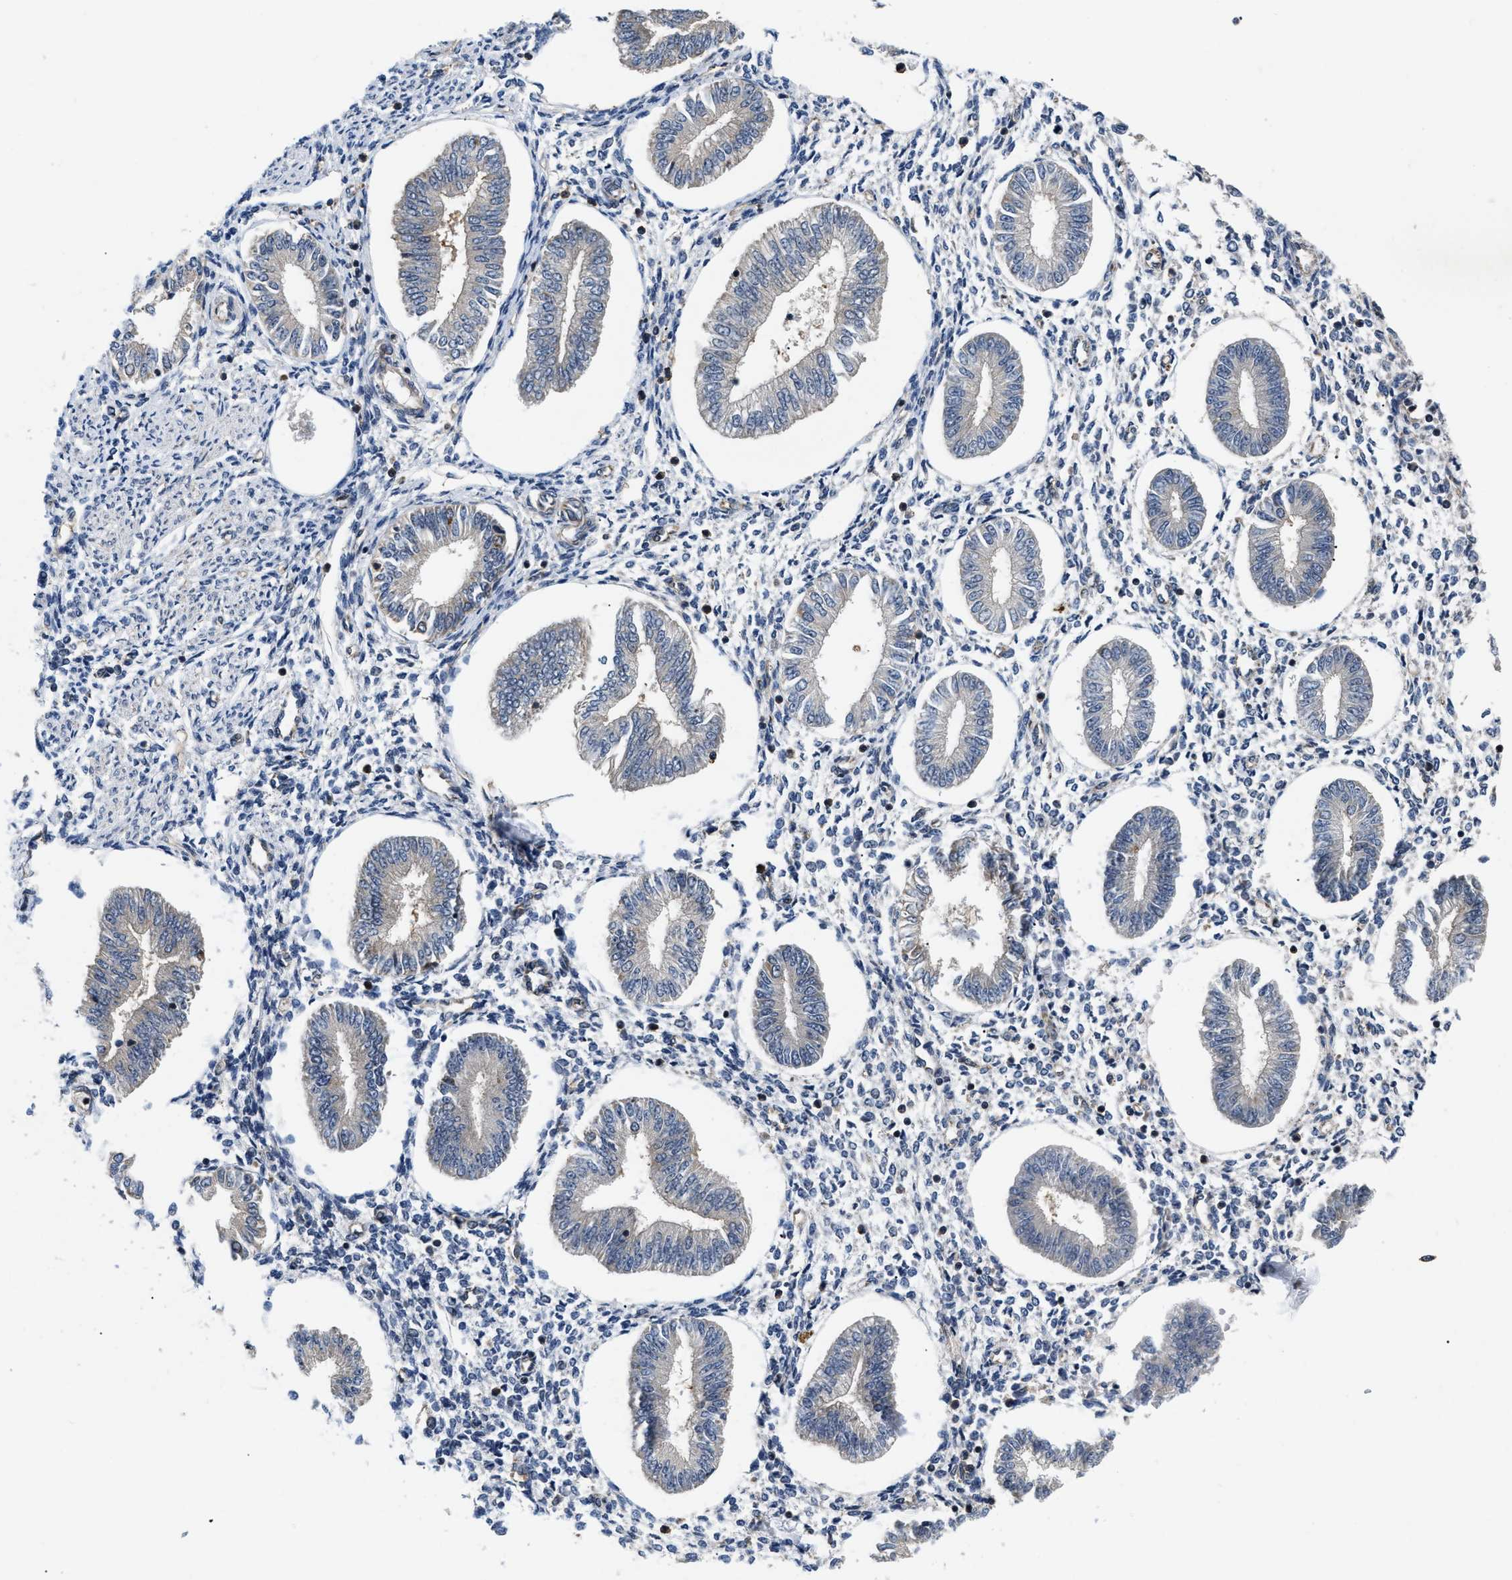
{"staining": {"intensity": "negative", "quantity": "none", "location": "none"}, "tissue": "endometrium", "cell_type": "Cells in endometrial stroma", "image_type": "normal", "snomed": [{"axis": "morphology", "description": "Normal tissue, NOS"}, {"axis": "topography", "description": "Endometrium"}], "caption": "Immunohistochemistry (IHC) image of unremarkable endometrium: endometrium stained with DAB (3,3'-diaminobenzidine) reveals no significant protein staining in cells in endometrial stroma.", "gene": "HMGCR", "patient": {"sex": "female", "age": 50}}